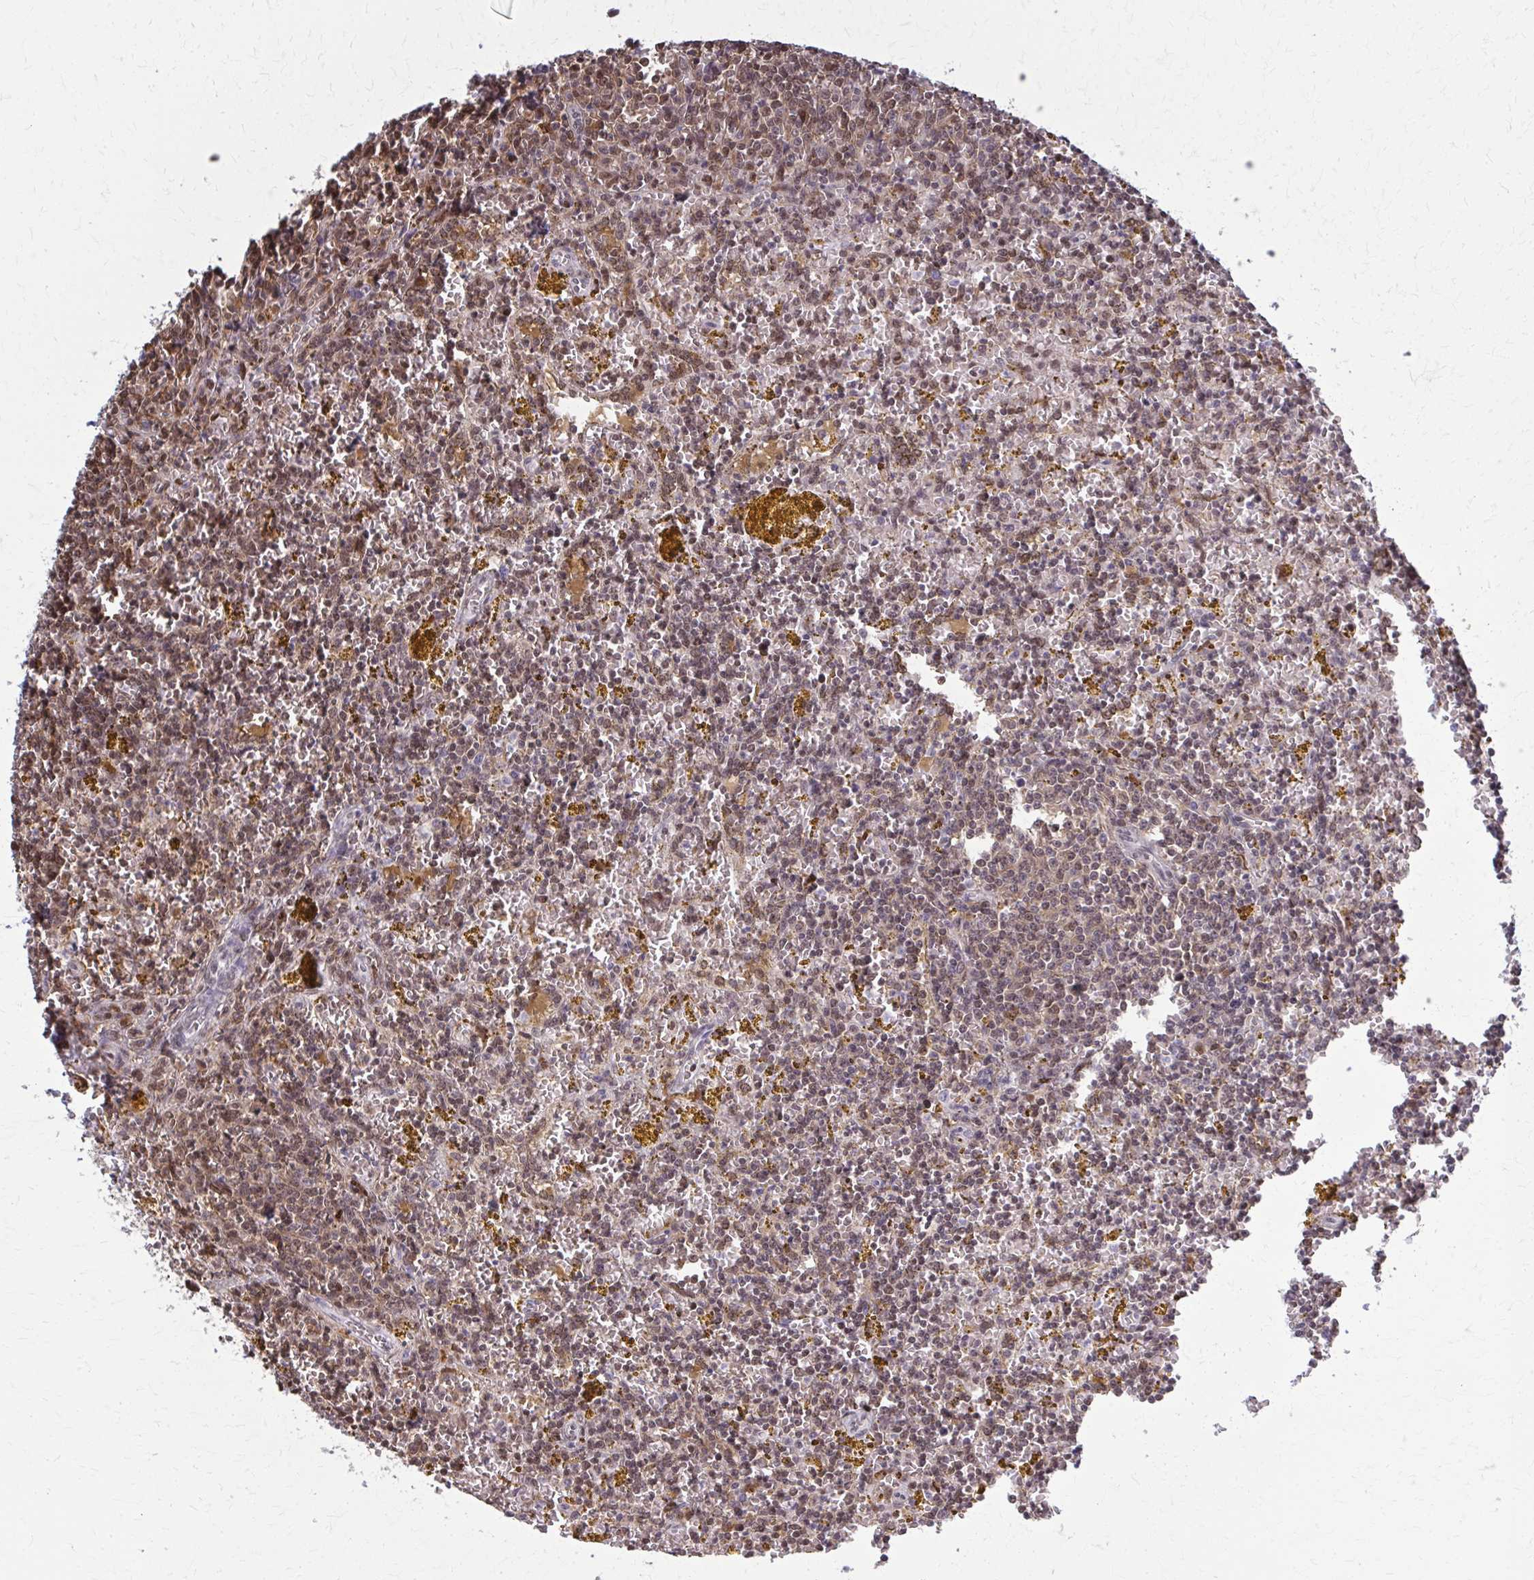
{"staining": {"intensity": "weak", "quantity": "25%-75%", "location": "nuclear"}, "tissue": "lymphoma", "cell_type": "Tumor cells", "image_type": "cancer", "snomed": [{"axis": "morphology", "description": "Malignant lymphoma, non-Hodgkin's type, Low grade"}, {"axis": "topography", "description": "Spleen"}, {"axis": "topography", "description": "Lymph node"}], "caption": "Weak nuclear protein positivity is seen in about 25%-75% of tumor cells in lymphoma. Immunohistochemistry stains the protein of interest in brown and the nuclei are stained blue.", "gene": "MDH1", "patient": {"sex": "female", "age": 66}}